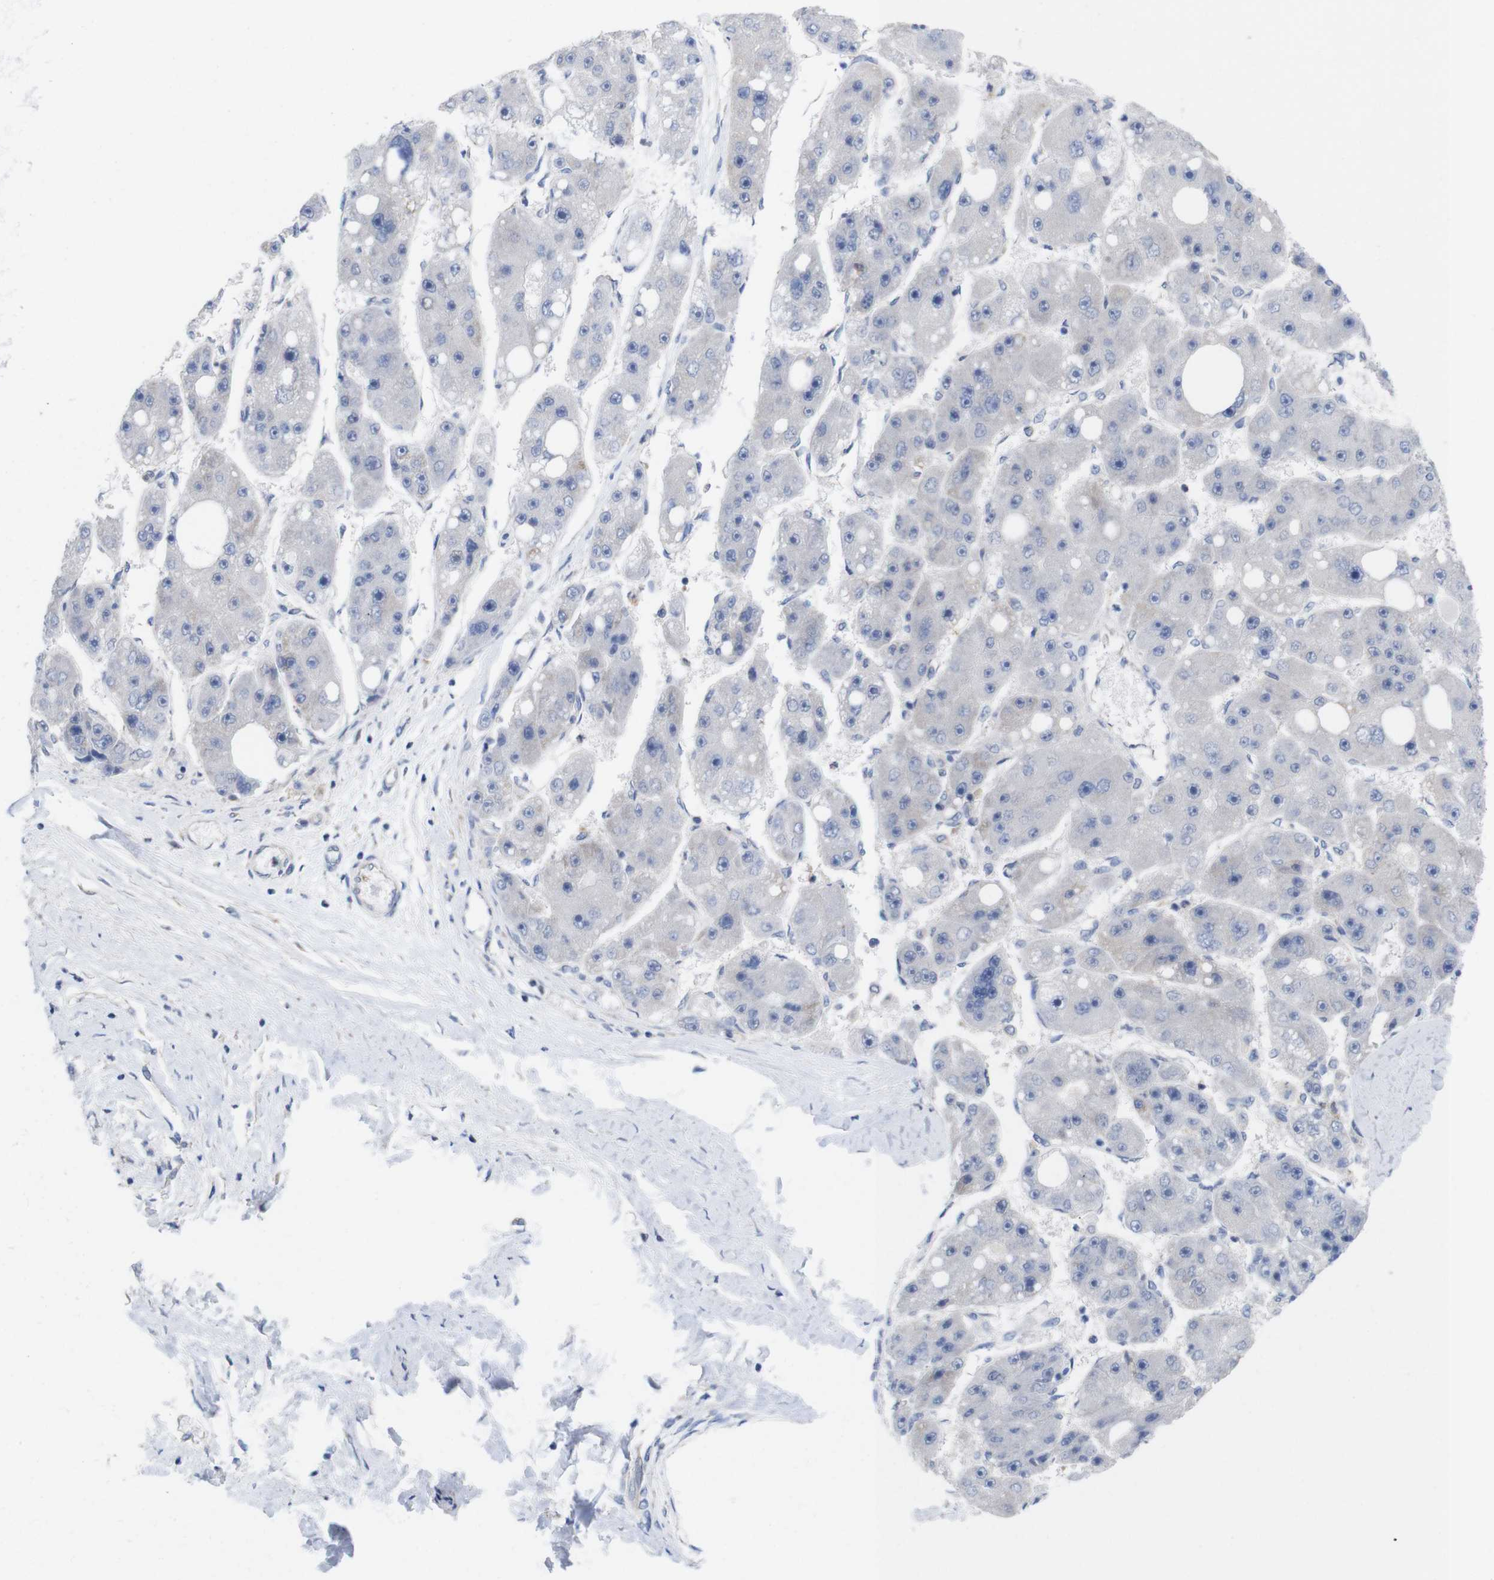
{"staining": {"intensity": "negative", "quantity": "none", "location": "none"}, "tissue": "liver cancer", "cell_type": "Tumor cells", "image_type": "cancer", "snomed": [{"axis": "morphology", "description": "Carcinoma, Hepatocellular, NOS"}, {"axis": "topography", "description": "Liver"}], "caption": "Liver hepatocellular carcinoma was stained to show a protein in brown. There is no significant positivity in tumor cells.", "gene": "USH1C", "patient": {"sex": "female", "age": 61}}